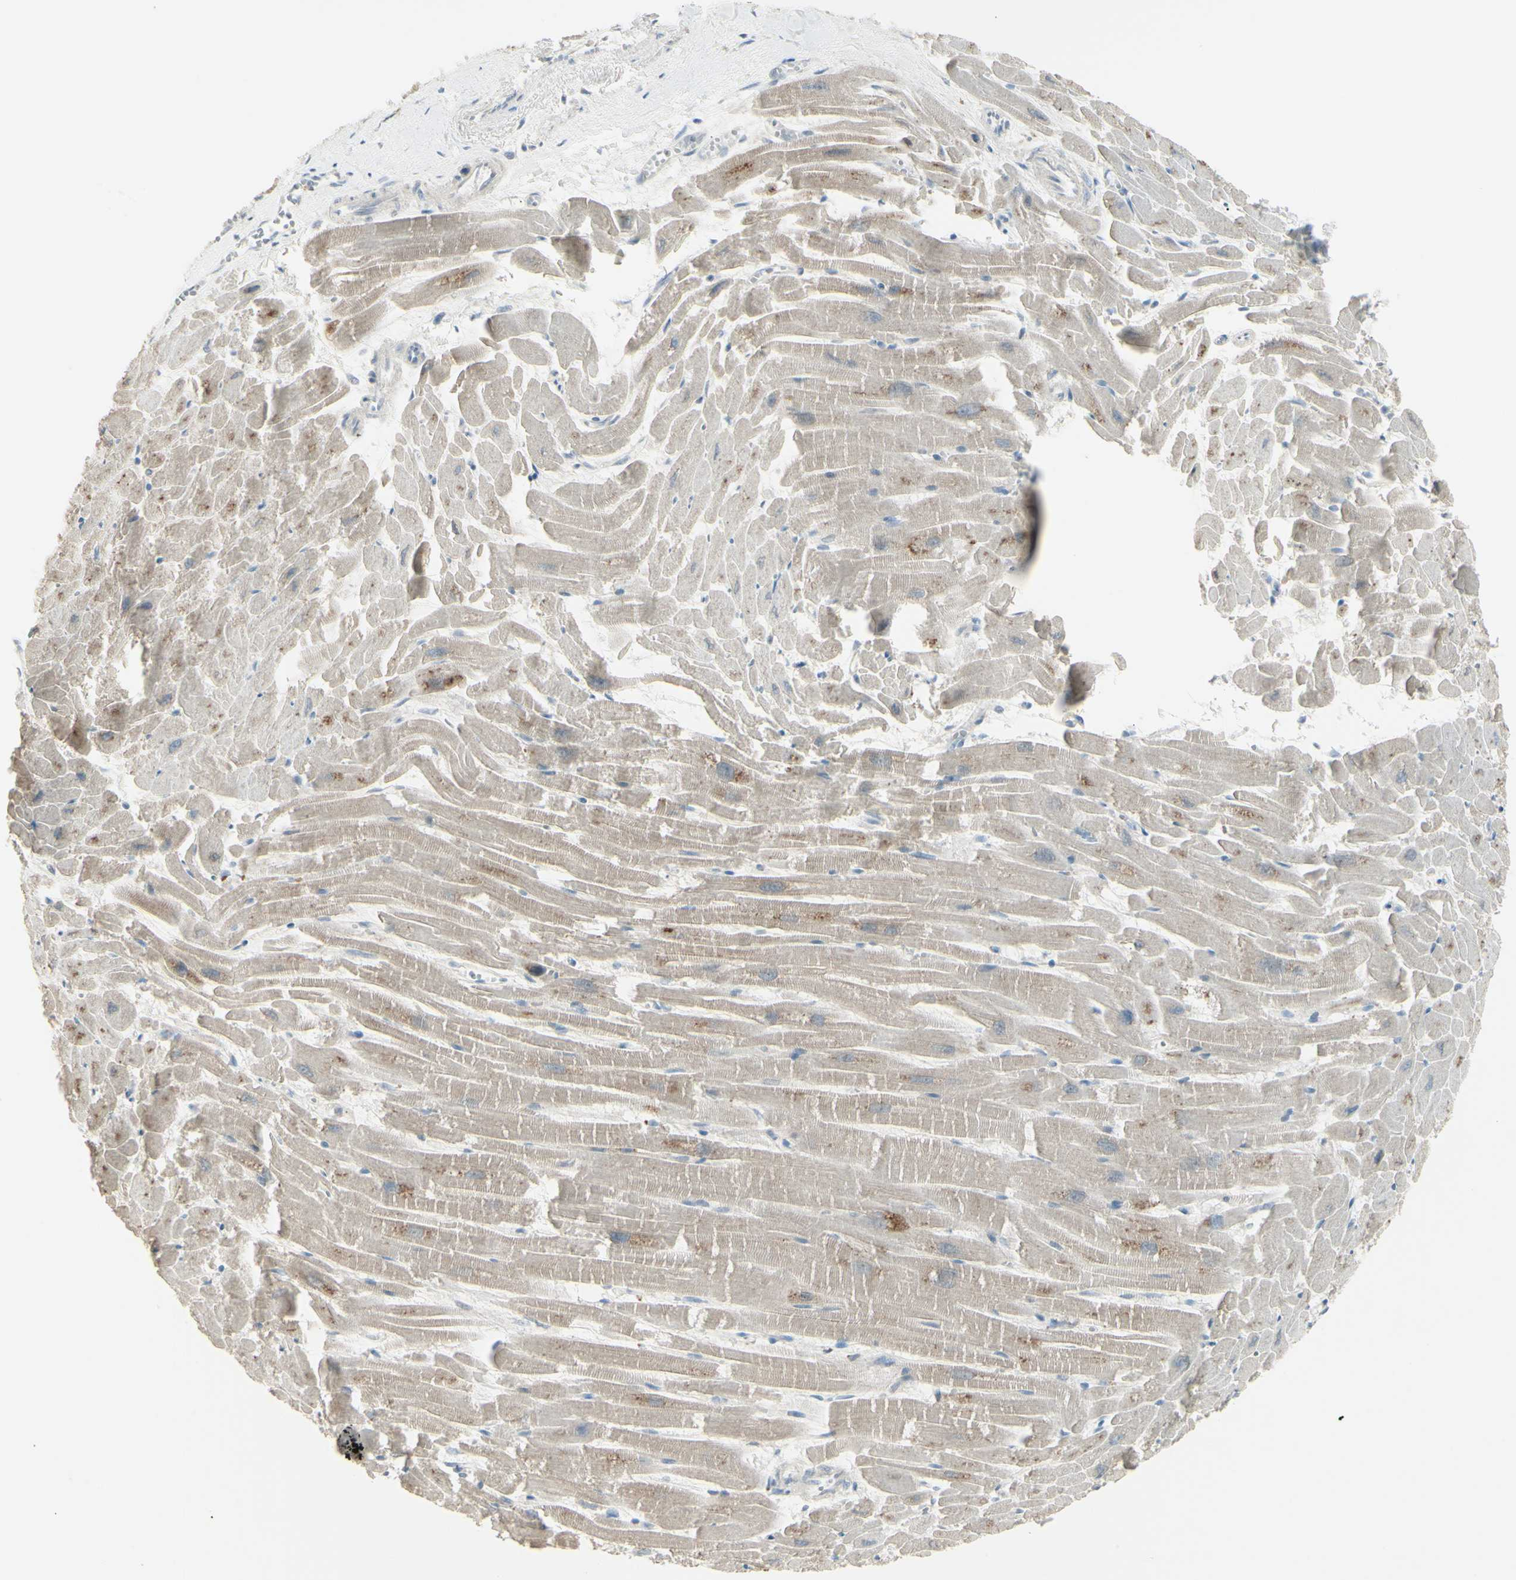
{"staining": {"intensity": "weak", "quantity": ">75%", "location": "cytoplasmic/membranous"}, "tissue": "heart muscle", "cell_type": "Cardiomyocytes", "image_type": "normal", "snomed": [{"axis": "morphology", "description": "Normal tissue, NOS"}, {"axis": "topography", "description": "Heart"}], "caption": "Heart muscle stained with DAB IHC displays low levels of weak cytoplasmic/membranous positivity in approximately >75% of cardiomyocytes.", "gene": "SH3GL2", "patient": {"sex": "female", "age": 19}}